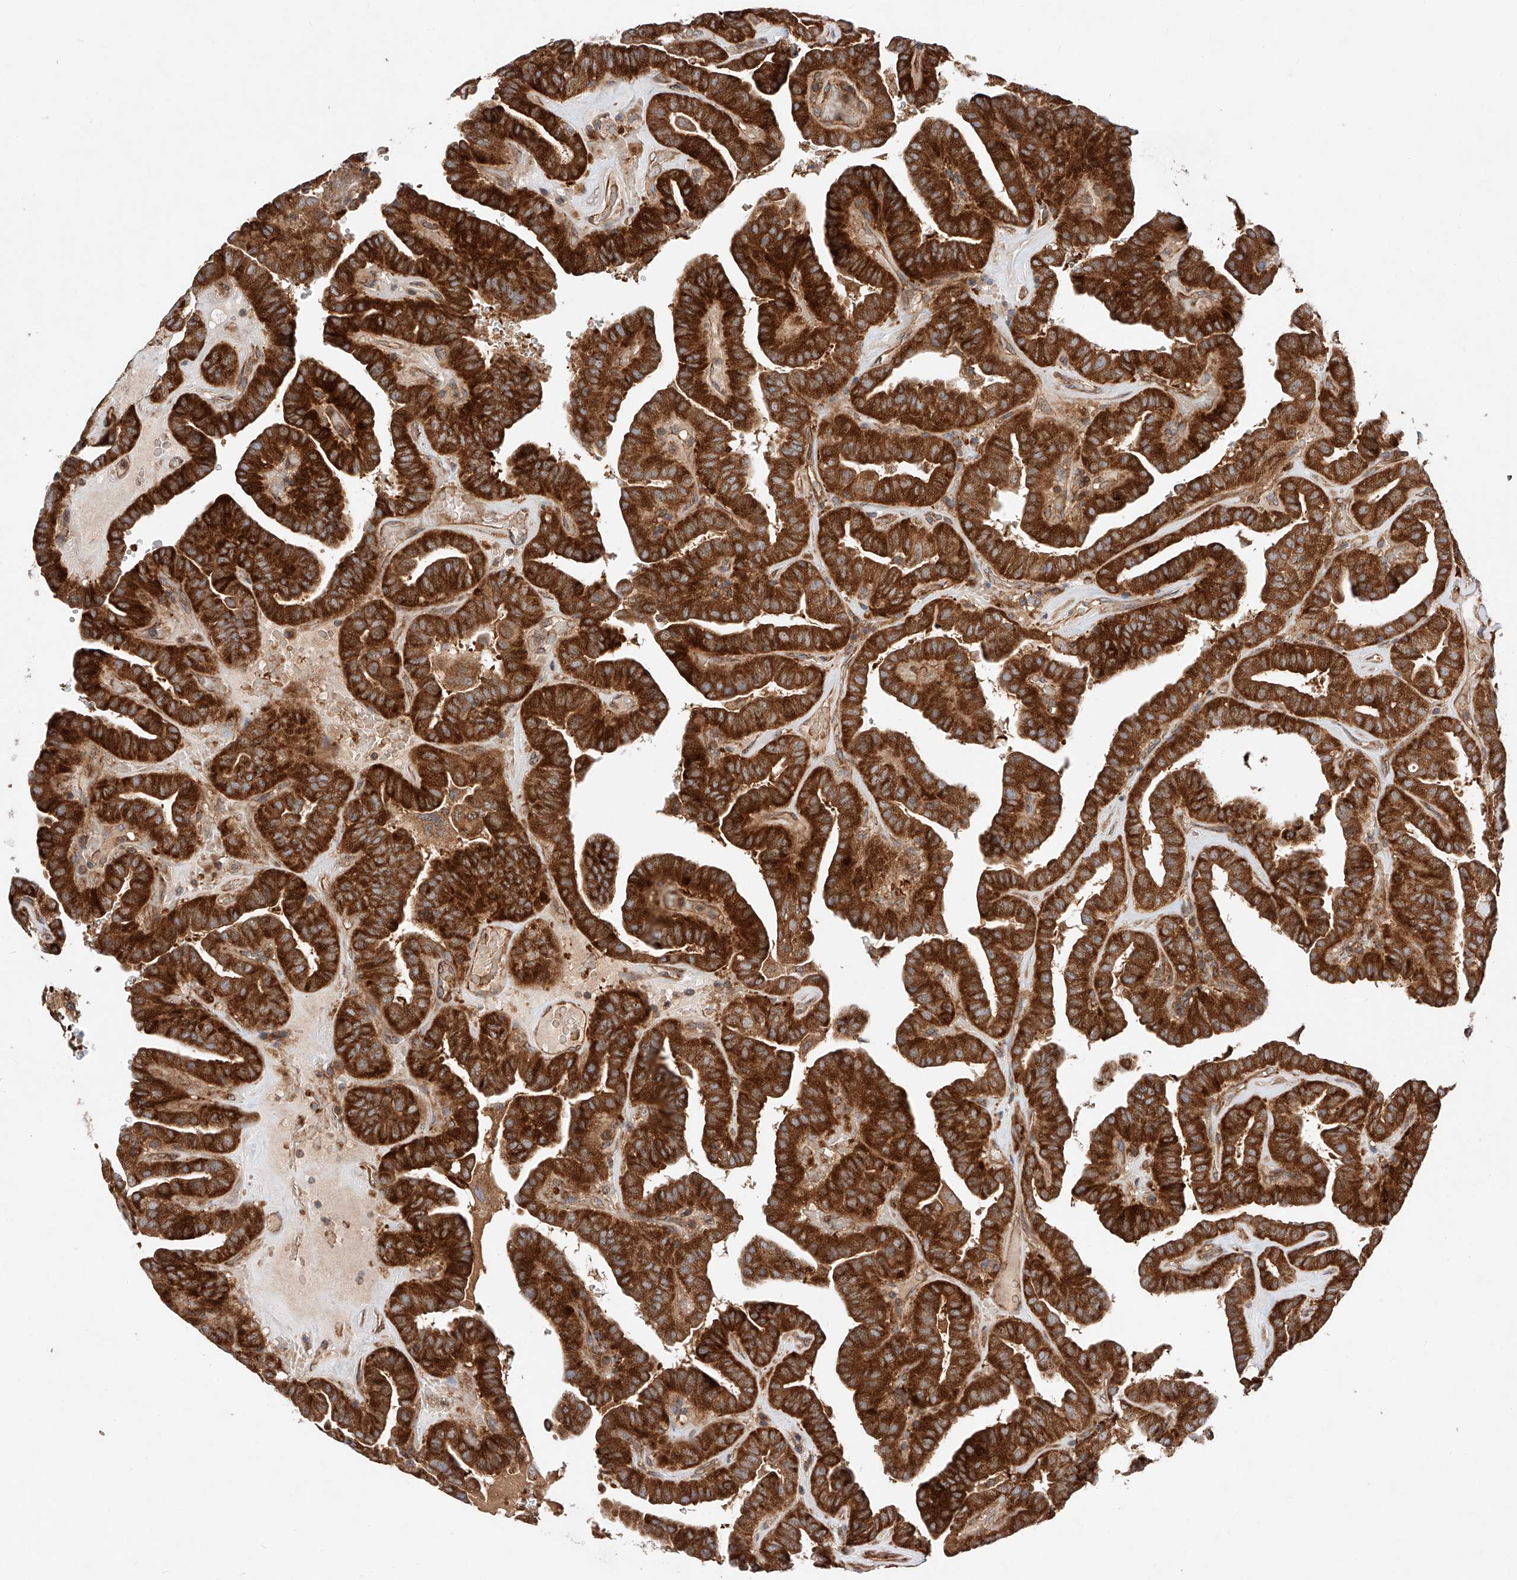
{"staining": {"intensity": "strong", "quantity": ">75%", "location": "cytoplasmic/membranous"}, "tissue": "thyroid cancer", "cell_type": "Tumor cells", "image_type": "cancer", "snomed": [{"axis": "morphology", "description": "Papillary adenocarcinoma, NOS"}, {"axis": "topography", "description": "Thyroid gland"}], "caption": "Human thyroid cancer stained with a protein marker exhibits strong staining in tumor cells.", "gene": "NR1D1", "patient": {"sex": "male", "age": 77}}